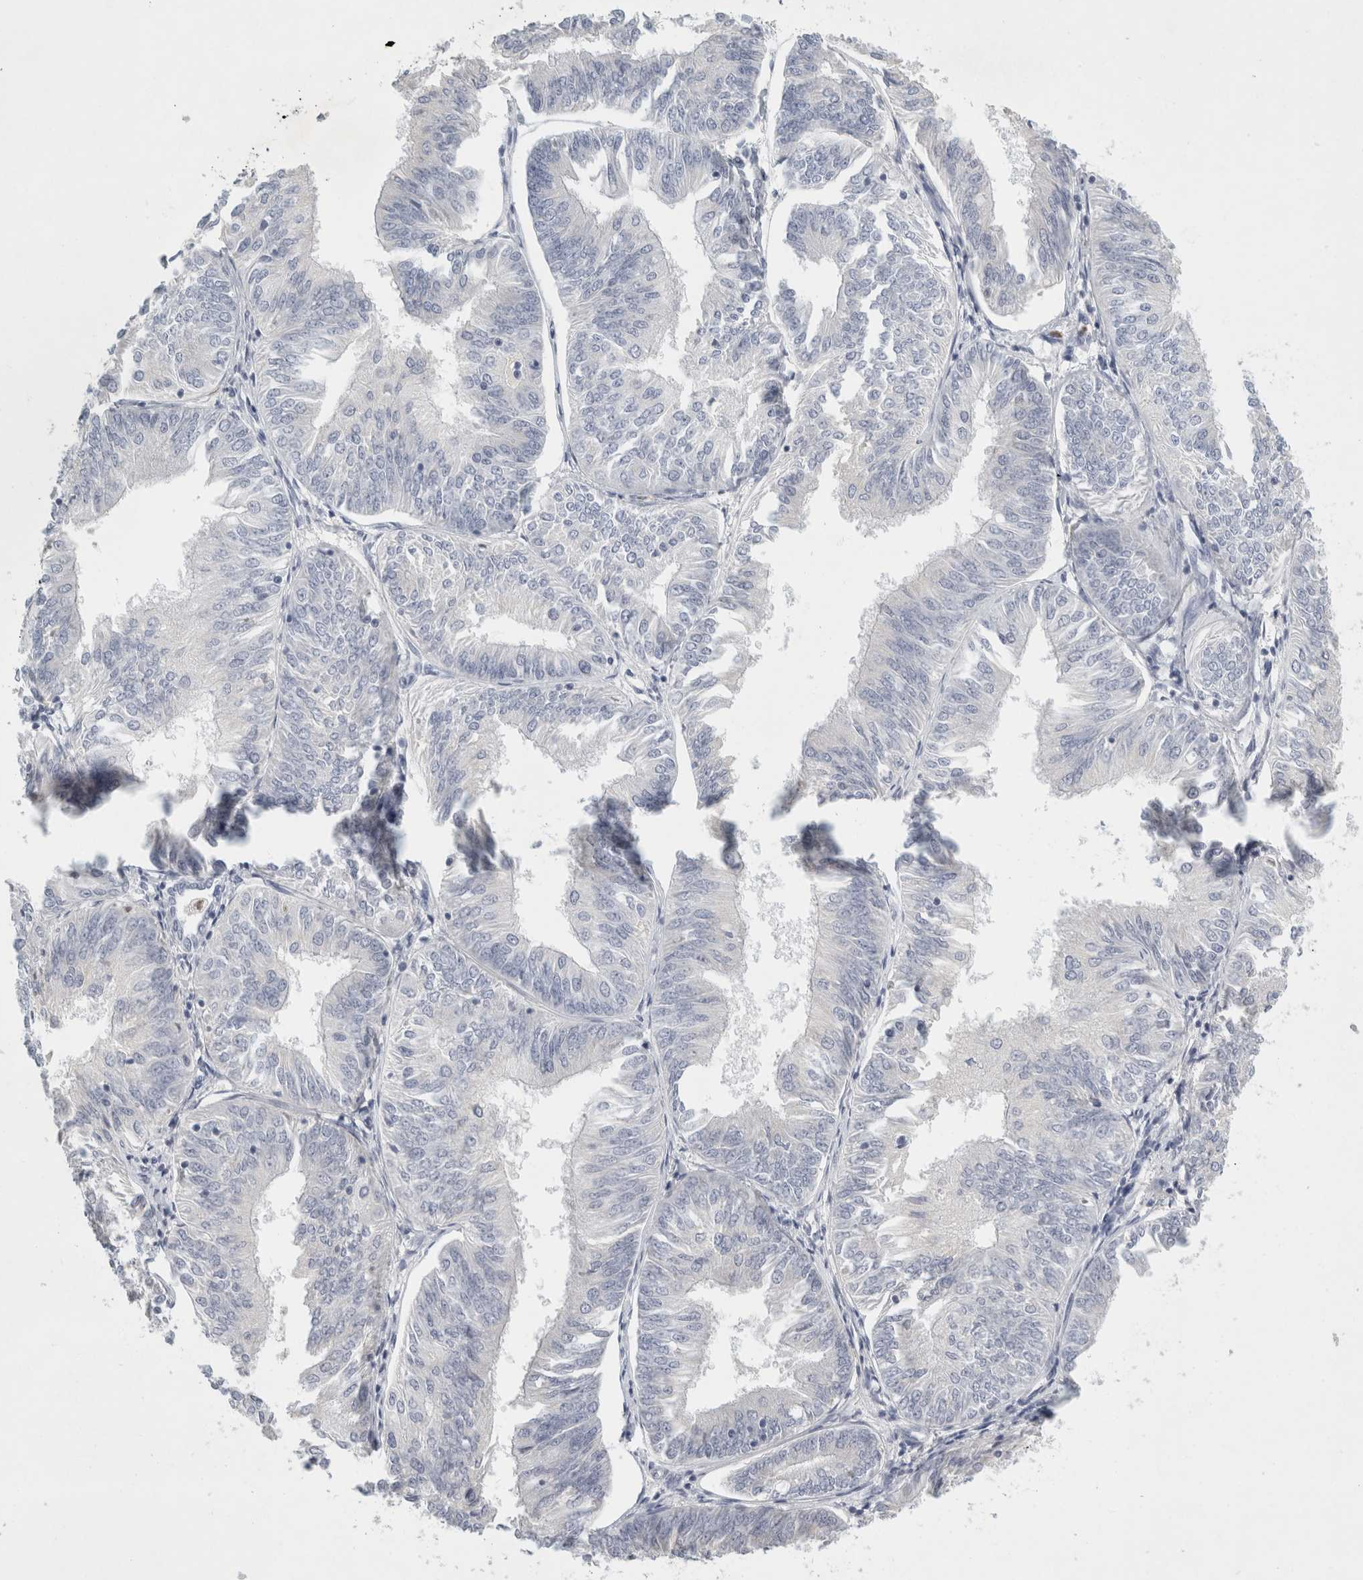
{"staining": {"intensity": "negative", "quantity": "none", "location": "none"}, "tissue": "endometrial cancer", "cell_type": "Tumor cells", "image_type": "cancer", "snomed": [{"axis": "morphology", "description": "Adenocarcinoma, NOS"}, {"axis": "topography", "description": "Endometrium"}], "caption": "DAB immunohistochemical staining of human adenocarcinoma (endometrial) shows no significant positivity in tumor cells. The staining was performed using DAB to visualize the protein expression in brown, while the nuclei were stained in blue with hematoxylin (Magnification: 20x).", "gene": "FGL2", "patient": {"sex": "female", "age": 58}}